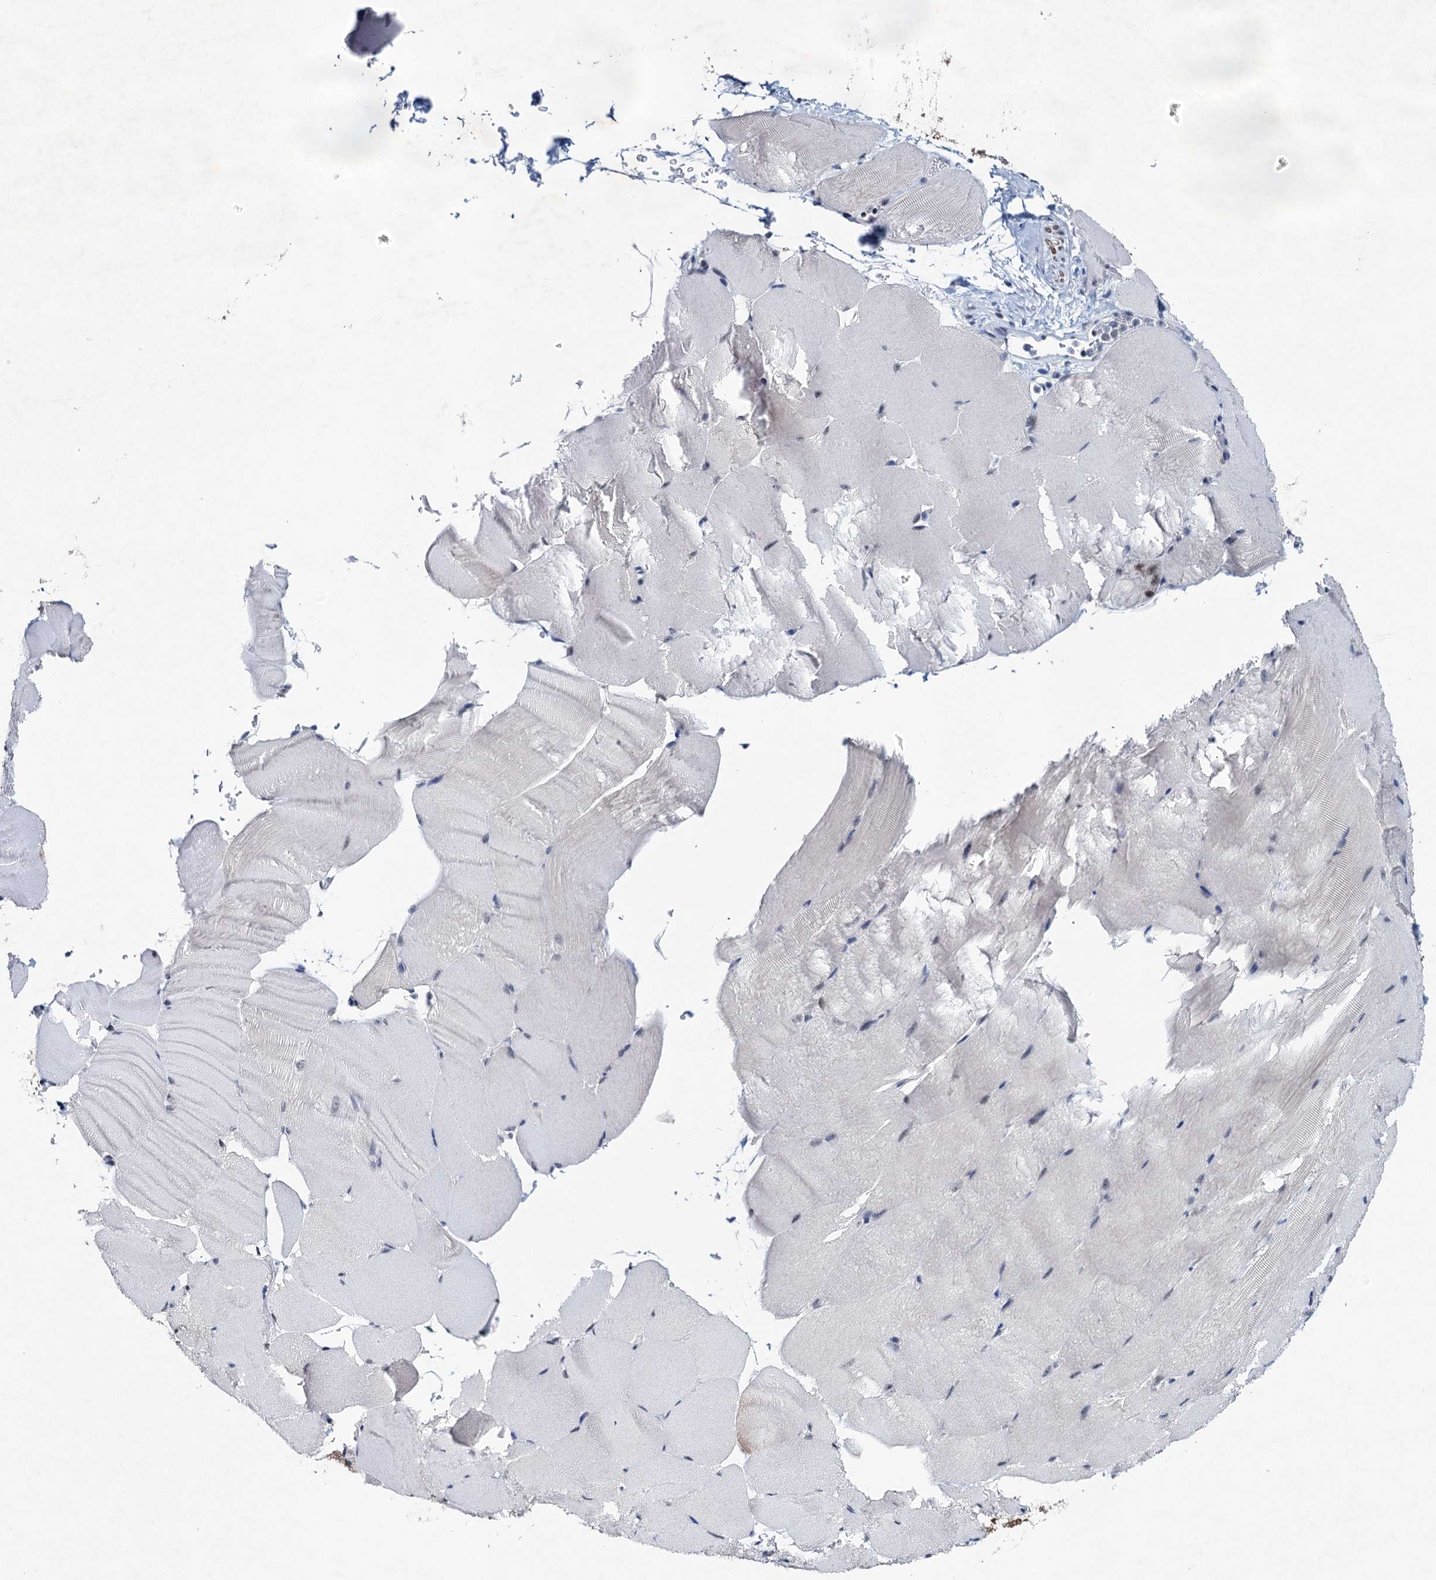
{"staining": {"intensity": "negative", "quantity": "none", "location": "none"}, "tissue": "skeletal muscle", "cell_type": "Myocytes", "image_type": "normal", "snomed": [{"axis": "morphology", "description": "Normal tissue, NOS"}, {"axis": "topography", "description": "Skeletal muscle"}, {"axis": "topography", "description": "Parathyroid gland"}], "caption": "DAB immunohistochemical staining of normal human skeletal muscle shows no significant expression in myocytes.", "gene": "ENSG00000230707", "patient": {"sex": "female", "age": 37}}